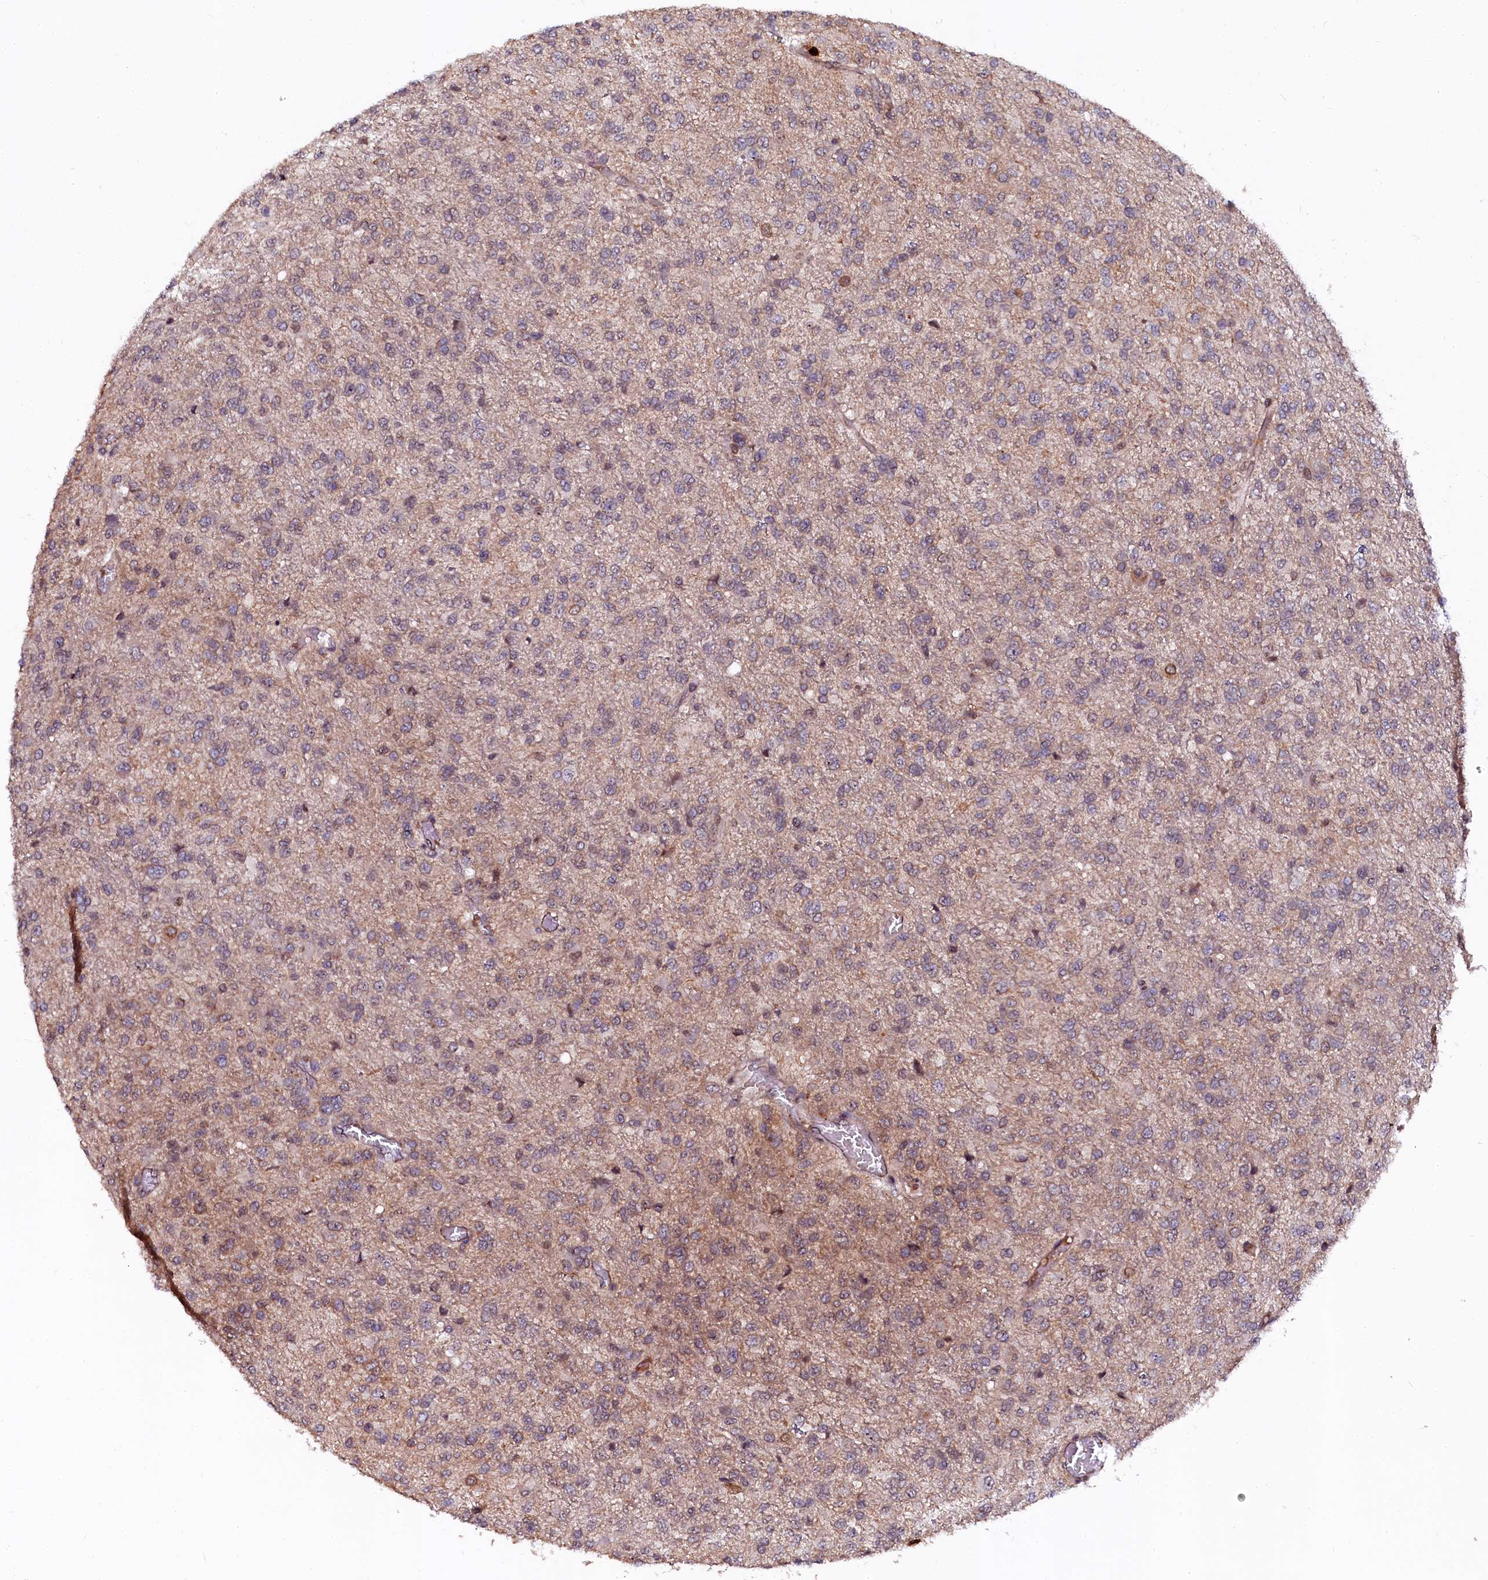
{"staining": {"intensity": "weak", "quantity": "<25%", "location": "cytoplasmic/membranous"}, "tissue": "glioma", "cell_type": "Tumor cells", "image_type": "cancer", "snomed": [{"axis": "morphology", "description": "Glioma, malignant, High grade"}, {"axis": "topography", "description": "Brain"}], "caption": "Immunohistochemistry (IHC) photomicrograph of neoplastic tissue: malignant high-grade glioma stained with DAB (3,3'-diaminobenzidine) reveals no significant protein expression in tumor cells.", "gene": "N4BP1", "patient": {"sex": "female", "age": 74}}